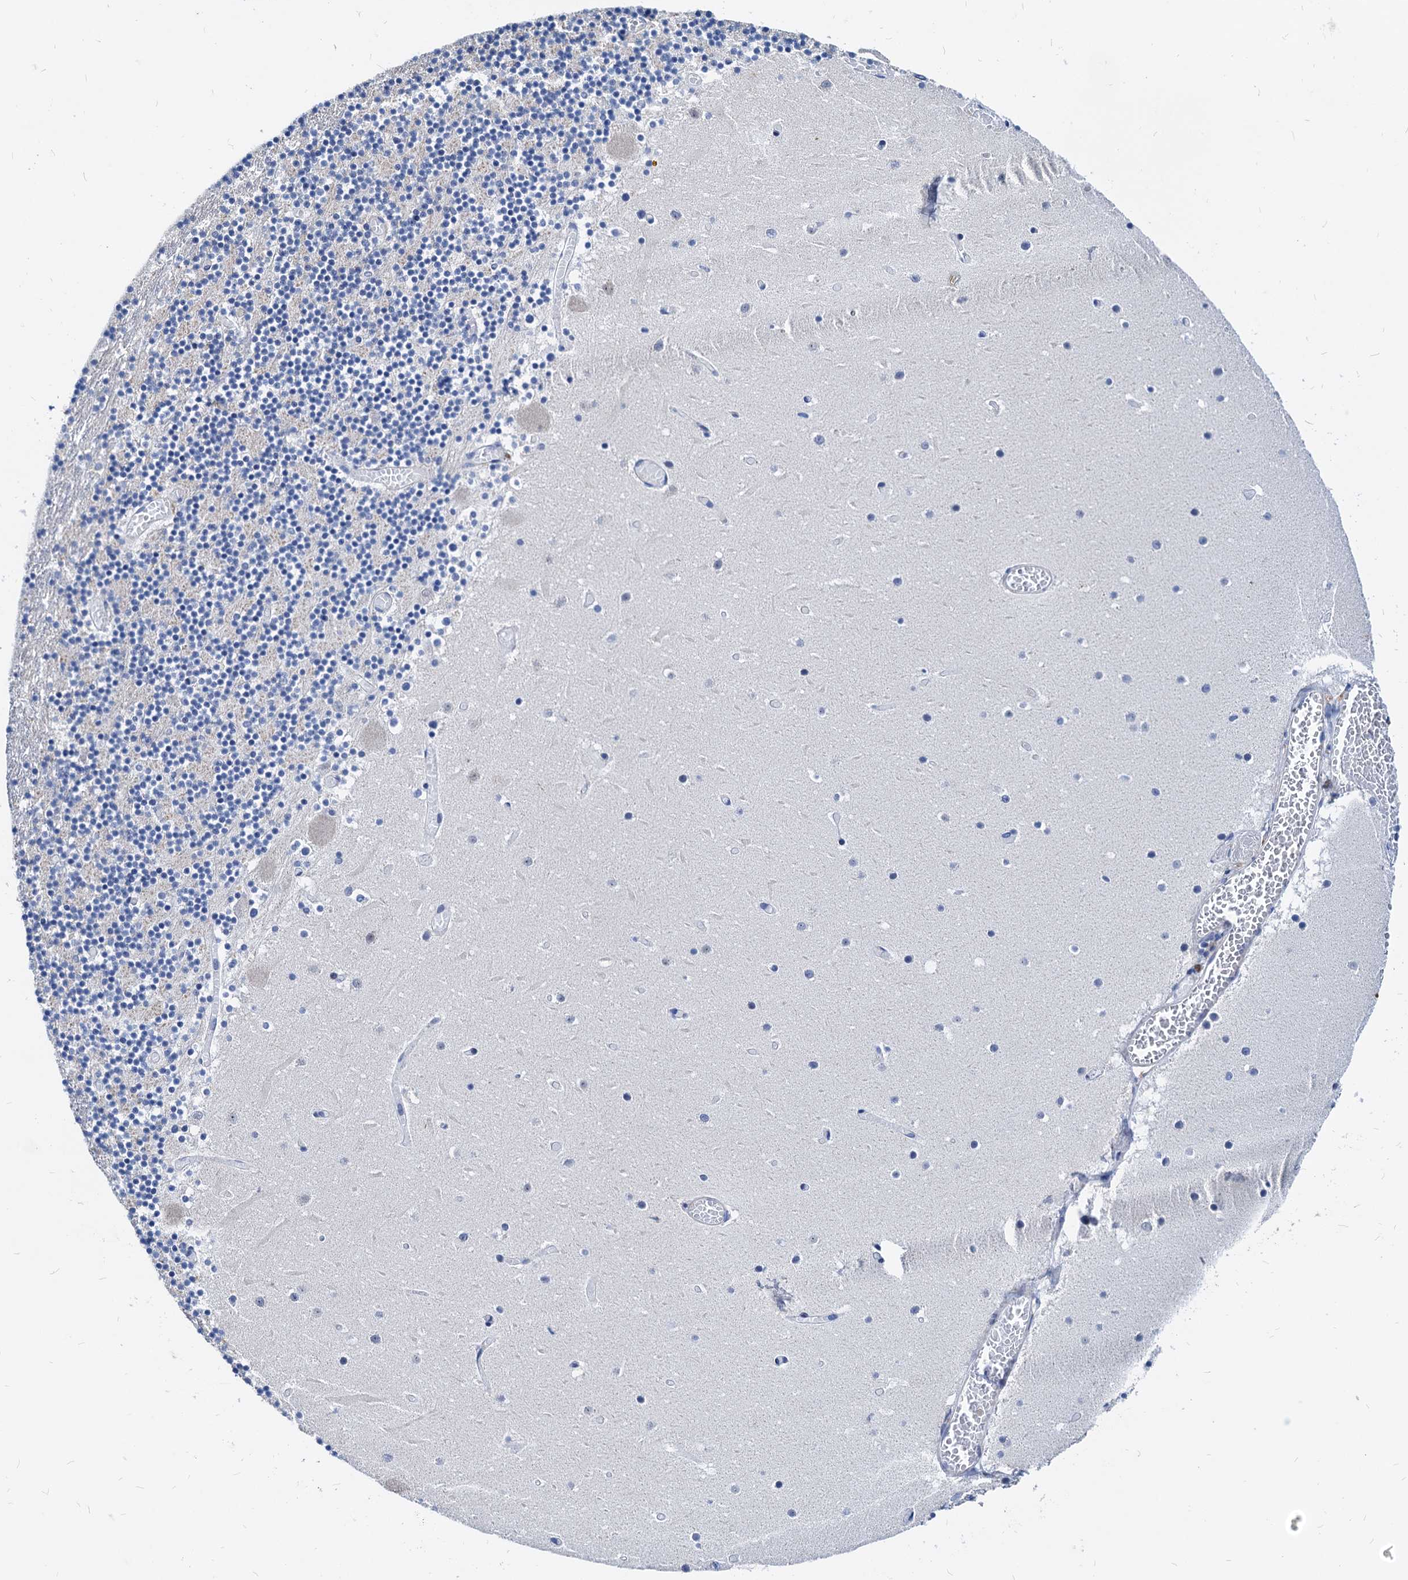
{"staining": {"intensity": "negative", "quantity": "none", "location": "none"}, "tissue": "cerebellum", "cell_type": "Cells in granular layer", "image_type": "normal", "snomed": [{"axis": "morphology", "description": "Normal tissue, NOS"}, {"axis": "topography", "description": "Cerebellum"}], "caption": "Immunohistochemical staining of unremarkable human cerebellum demonstrates no significant positivity in cells in granular layer. Brightfield microscopy of immunohistochemistry stained with DAB (3,3'-diaminobenzidine) (brown) and hematoxylin (blue), captured at high magnification.", "gene": "HSF2", "patient": {"sex": "female", "age": 28}}